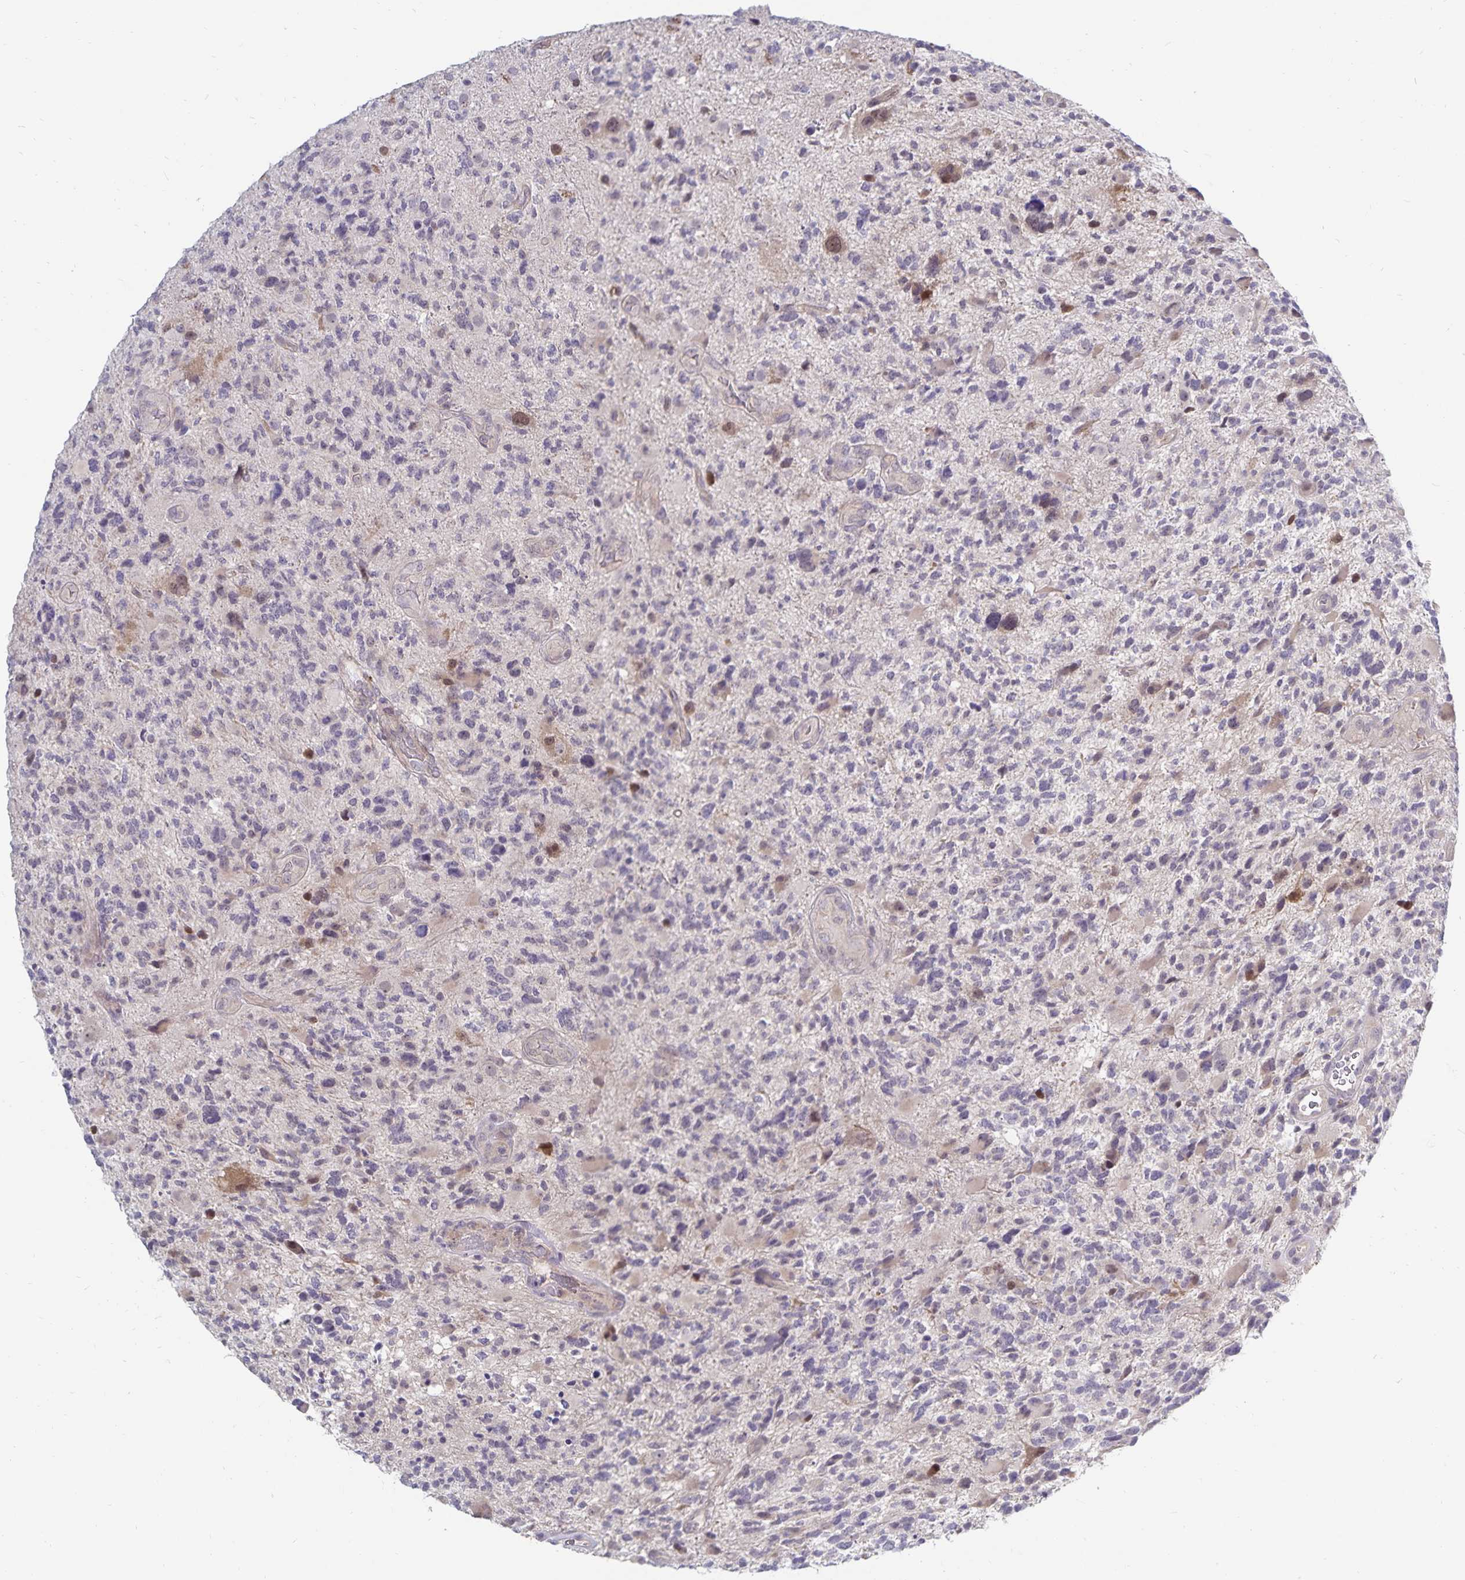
{"staining": {"intensity": "negative", "quantity": "none", "location": "none"}, "tissue": "glioma", "cell_type": "Tumor cells", "image_type": "cancer", "snomed": [{"axis": "morphology", "description": "Glioma, malignant, High grade"}, {"axis": "topography", "description": "Brain"}], "caption": "High magnification brightfield microscopy of malignant glioma (high-grade) stained with DAB (3,3'-diaminobenzidine) (brown) and counterstained with hematoxylin (blue): tumor cells show no significant expression.", "gene": "CDKN2B", "patient": {"sex": "female", "age": 71}}